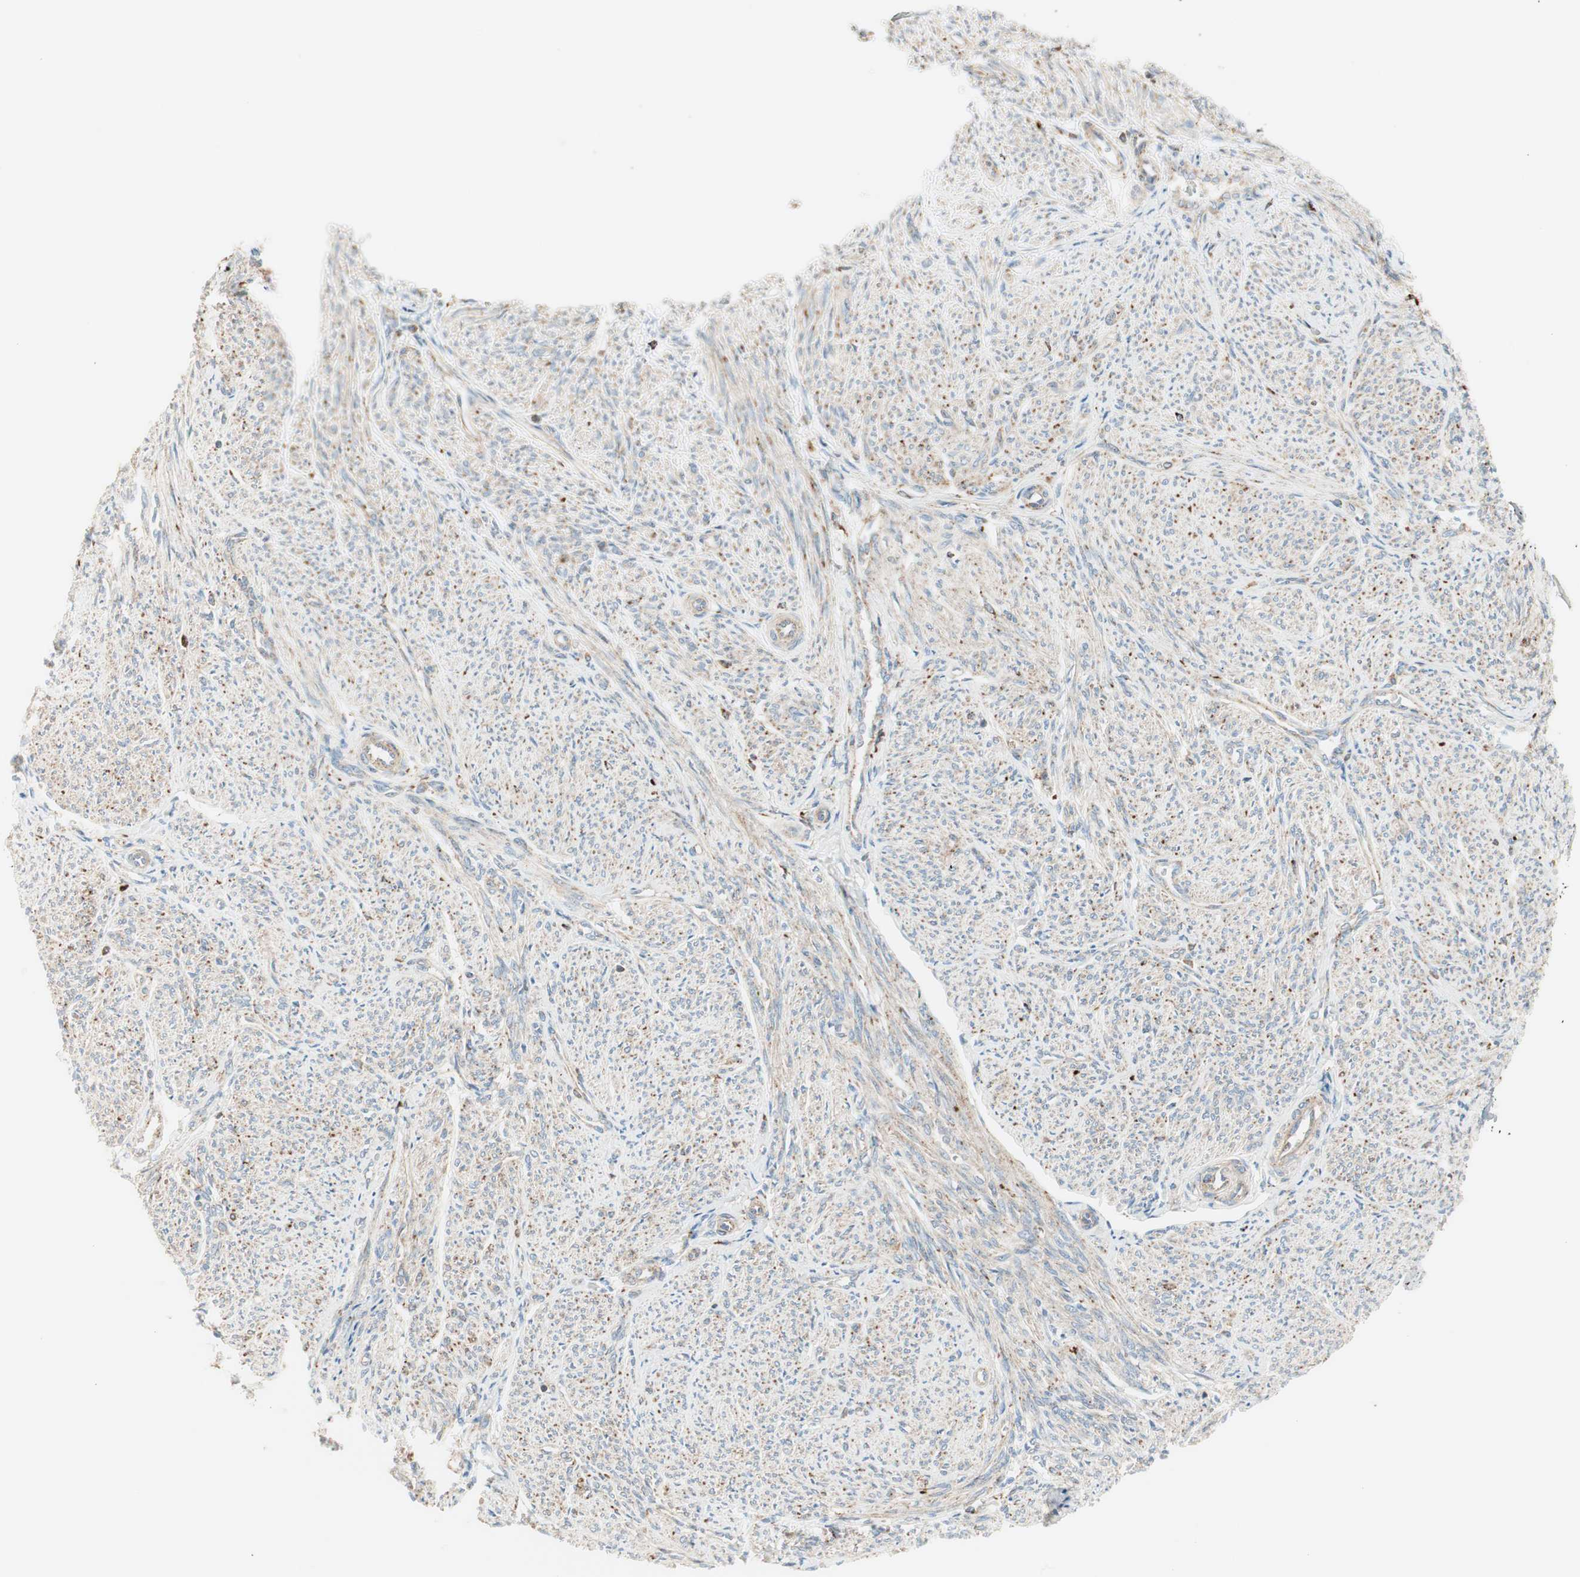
{"staining": {"intensity": "weak", "quantity": ">75%", "location": "cytoplasmic/membranous"}, "tissue": "smooth muscle", "cell_type": "Smooth muscle cells", "image_type": "normal", "snomed": [{"axis": "morphology", "description": "Normal tissue, NOS"}, {"axis": "topography", "description": "Smooth muscle"}], "caption": "A high-resolution micrograph shows immunohistochemistry (IHC) staining of normal smooth muscle, which displays weak cytoplasmic/membranous positivity in about >75% of smooth muscle cells.", "gene": "ATP6V1G1", "patient": {"sex": "female", "age": 65}}